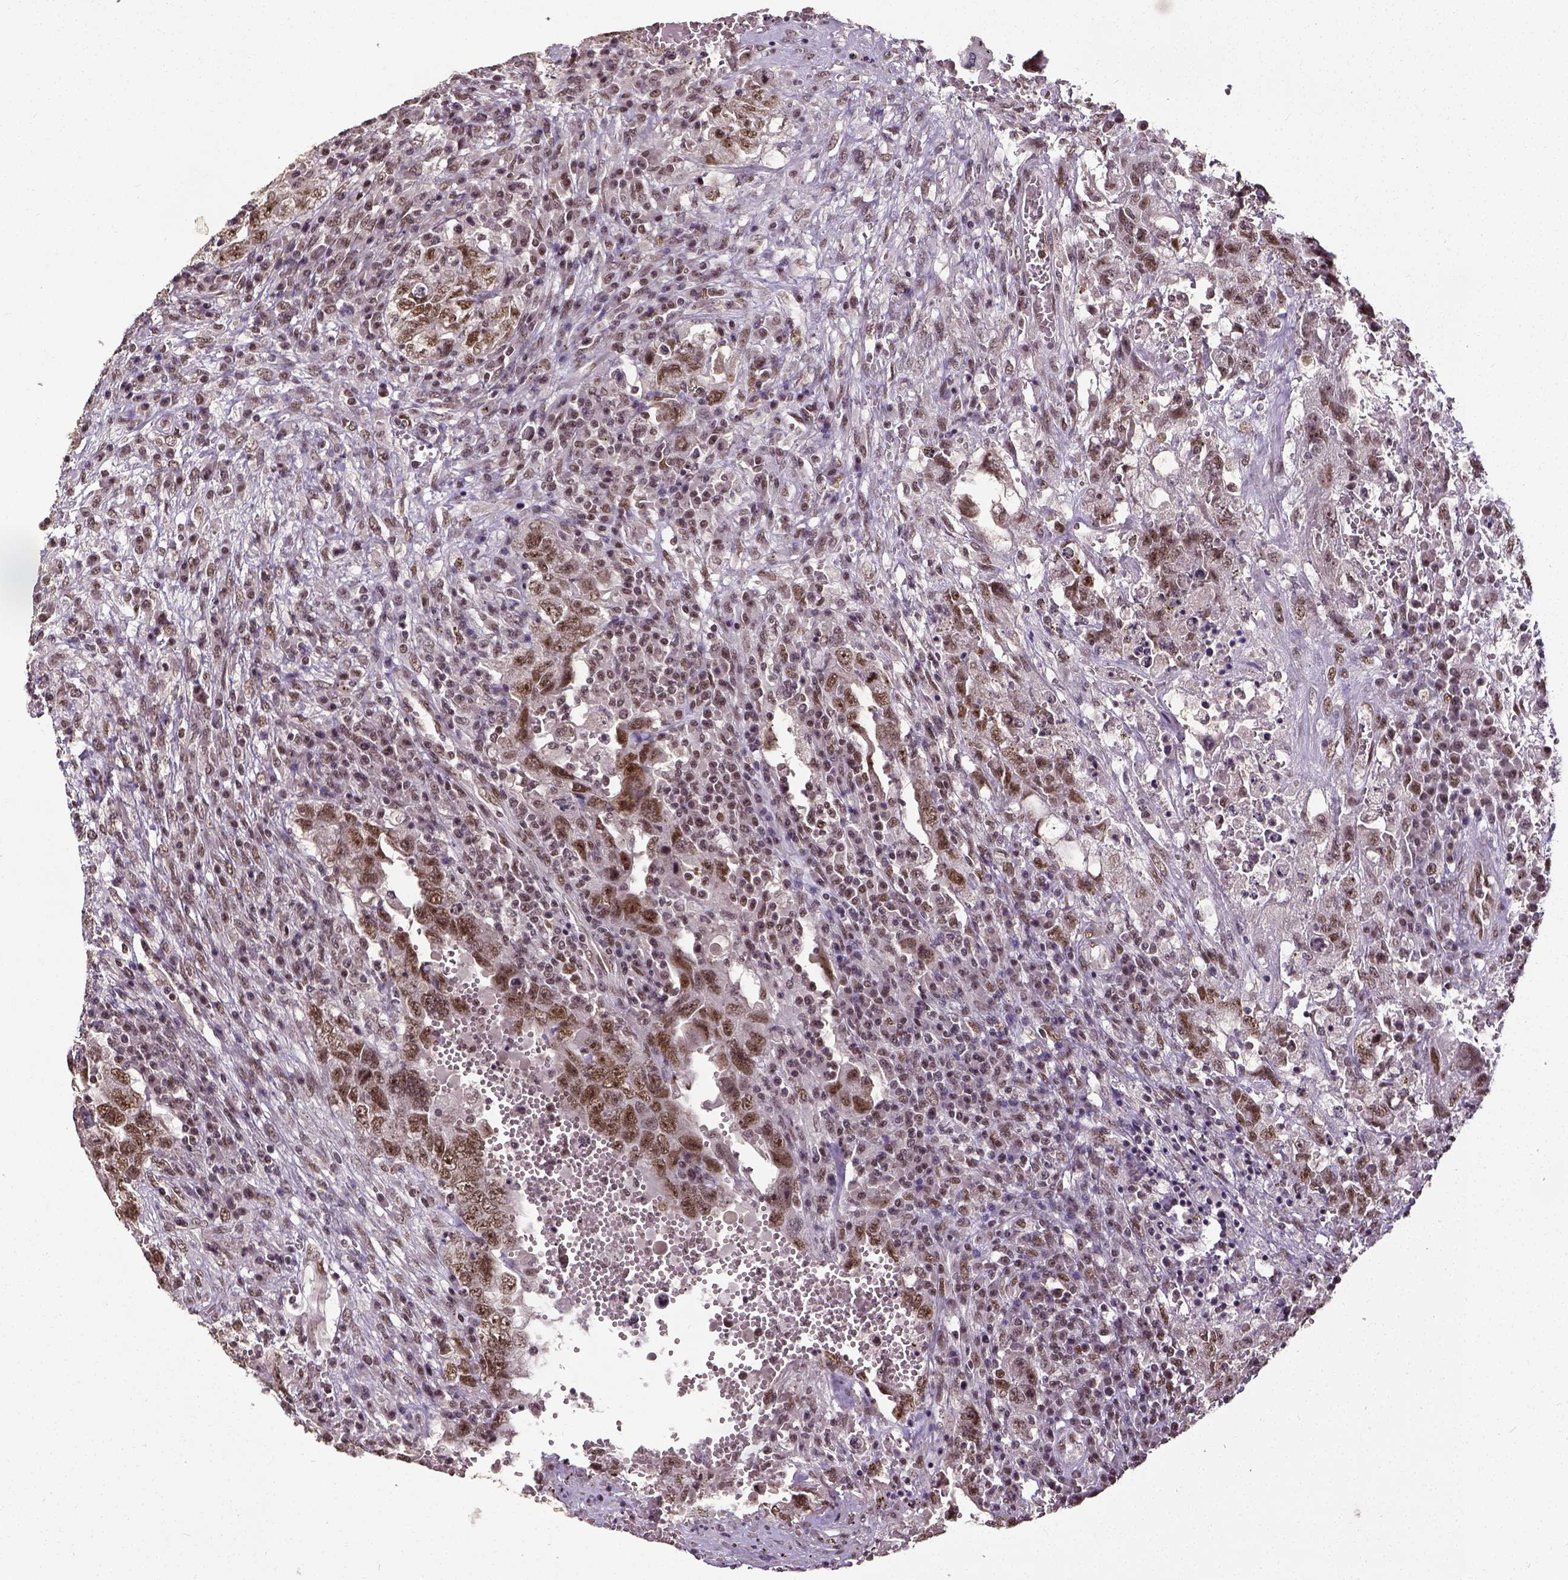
{"staining": {"intensity": "moderate", "quantity": ">75%", "location": "nuclear"}, "tissue": "testis cancer", "cell_type": "Tumor cells", "image_type": "cancer", "snomed": [{"axis": "morphology", "description": "Carcinoma, Embryonal, NOS"}, {"axis": "topography", "description": "Testis"}], "caption": "Human testis embryonal carcinoma stained for a protein (brown) displays moderate nuclear positive staining in about >75% of tumor cells.", "gene": "ATRX", "patient": {"sex": "male", "age": 26}}